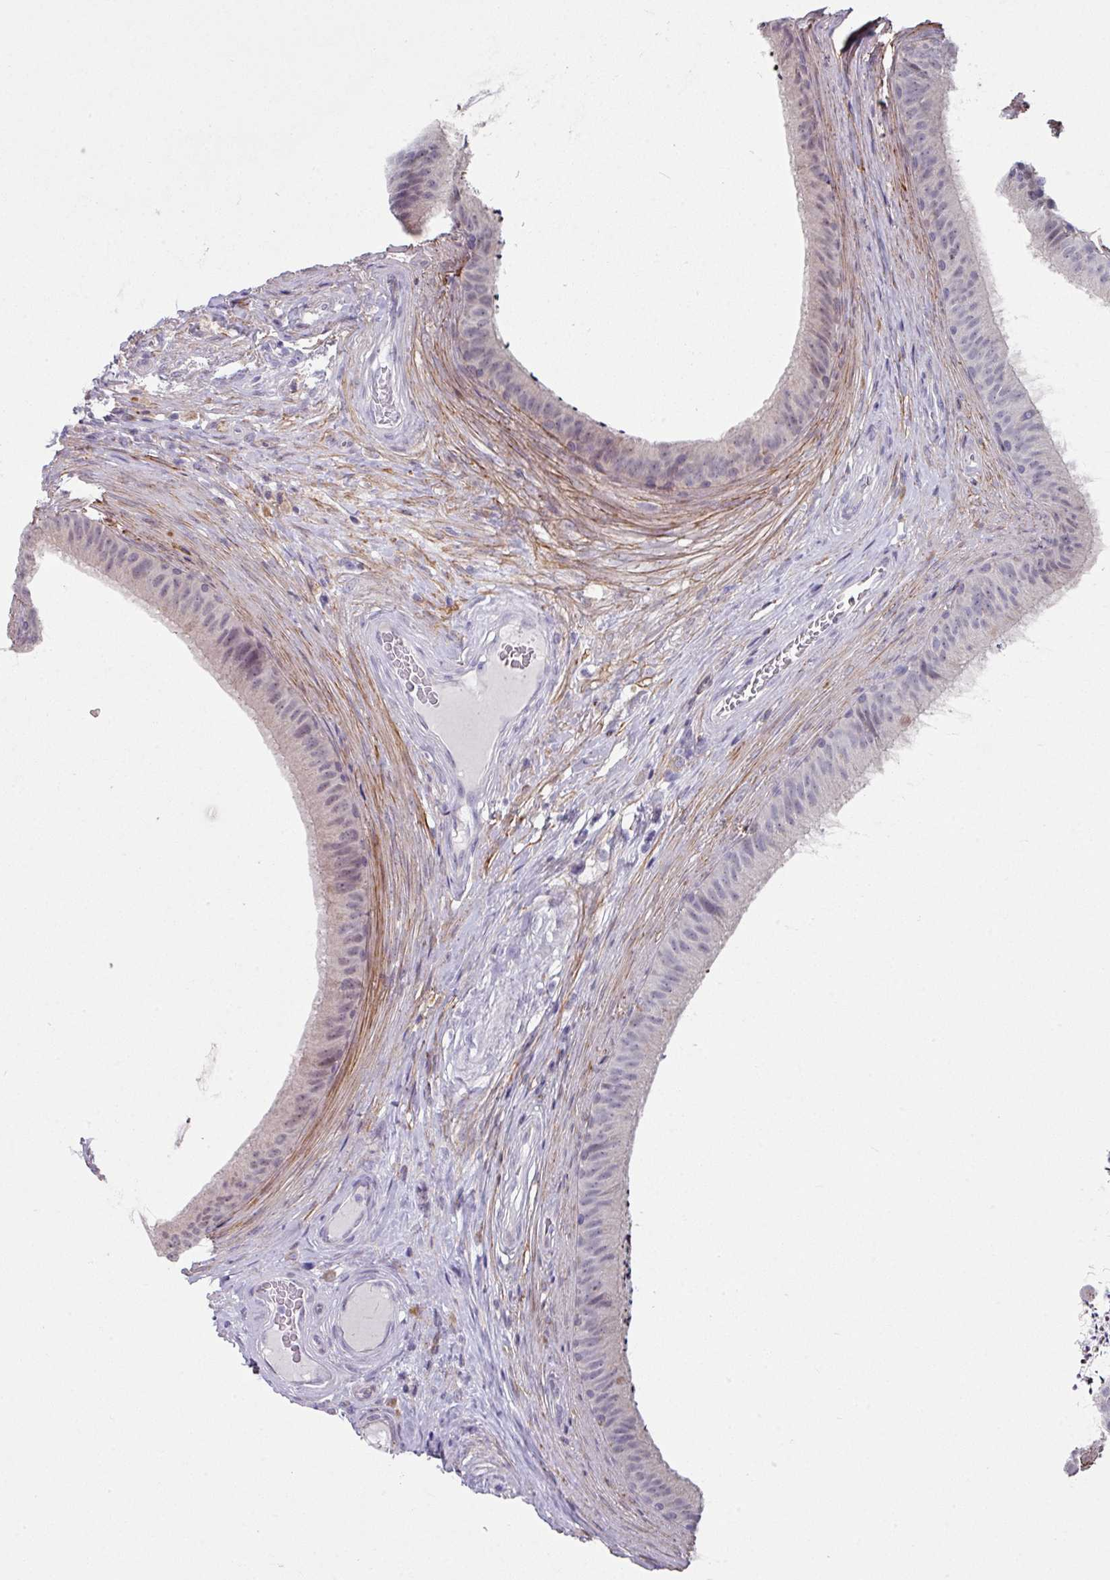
{"staining": {"intensity": "moderate", "quantity": "<25%", "location": "cytoplasmic/membranous"}, "tissue": "epididymis", "cell_type": "Glandular cells", "image_type": "normal", "snomed": [{"axis": "morphology", "description": "Normal tissue, NOS"}, {"axis": "topography", "description": "Testis"}, {"axis": "topography", "description": "Epididymis"}], "caption": "The micrograph shows staining of benign epididymis, revealing moderate cytoplasmic/membranous protein expression (brown color) within glandular cells.", "gene": "C2orf16", "patient": {"sex": "male", "age": 41}}